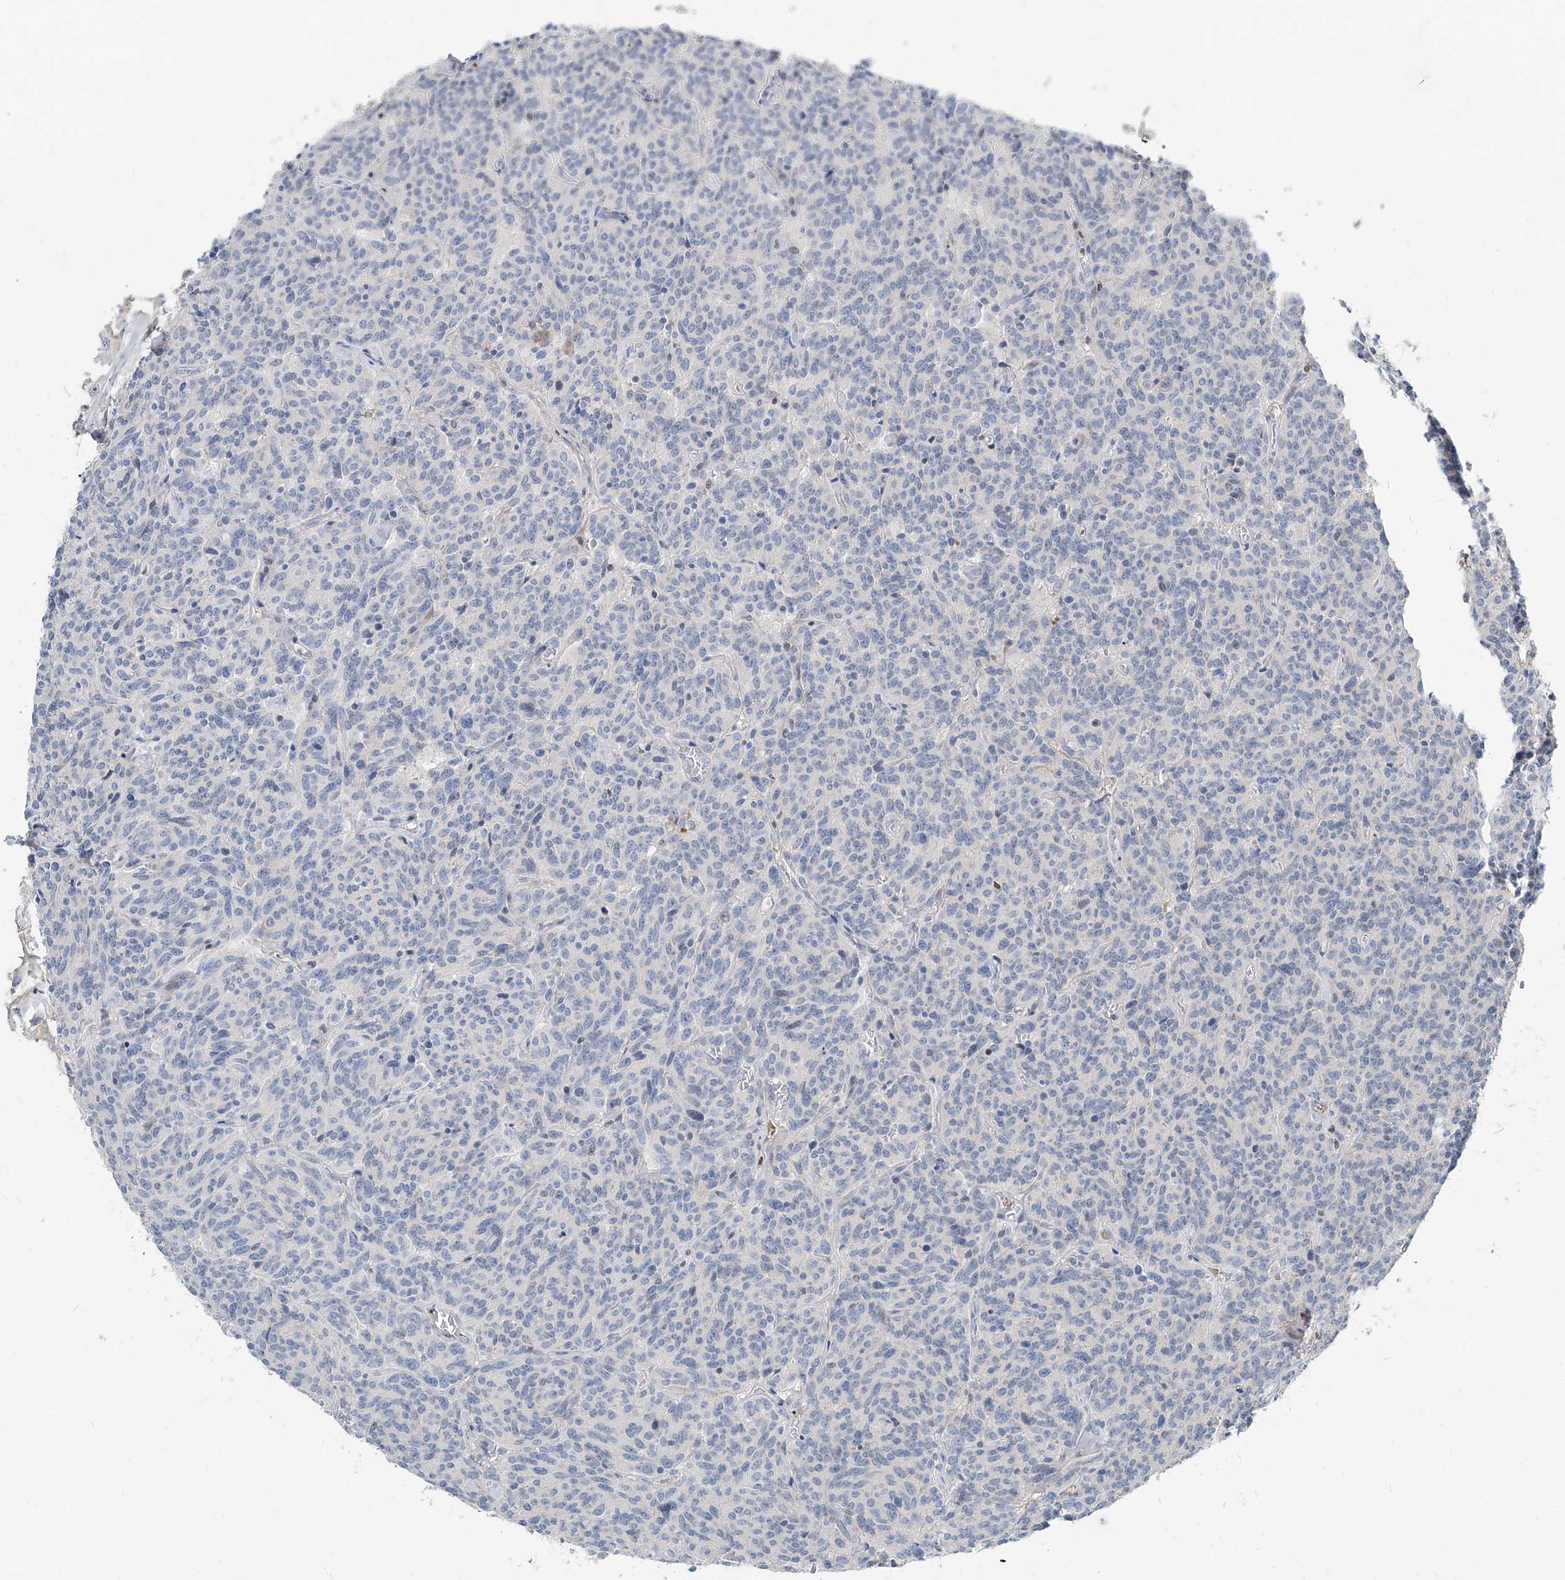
{"staining": {"intensity": "negative", "quantity": "none", "location": "none"}, "tissue": "carcinoid", "cell_type": "Tumor cells", "image_type": "cancer", "snomed": [{"axis": "morphology", "description": "Carcinoid, malignant, NOS"}, {"axis": "topography", "description": "Lung"}], "caption": "This is a micrograph of IHC staining of carcinoid, which shows no positivity in tumor cells.", "gene": "HOXA3", "patient": {"sex": "female", "age": 46}}